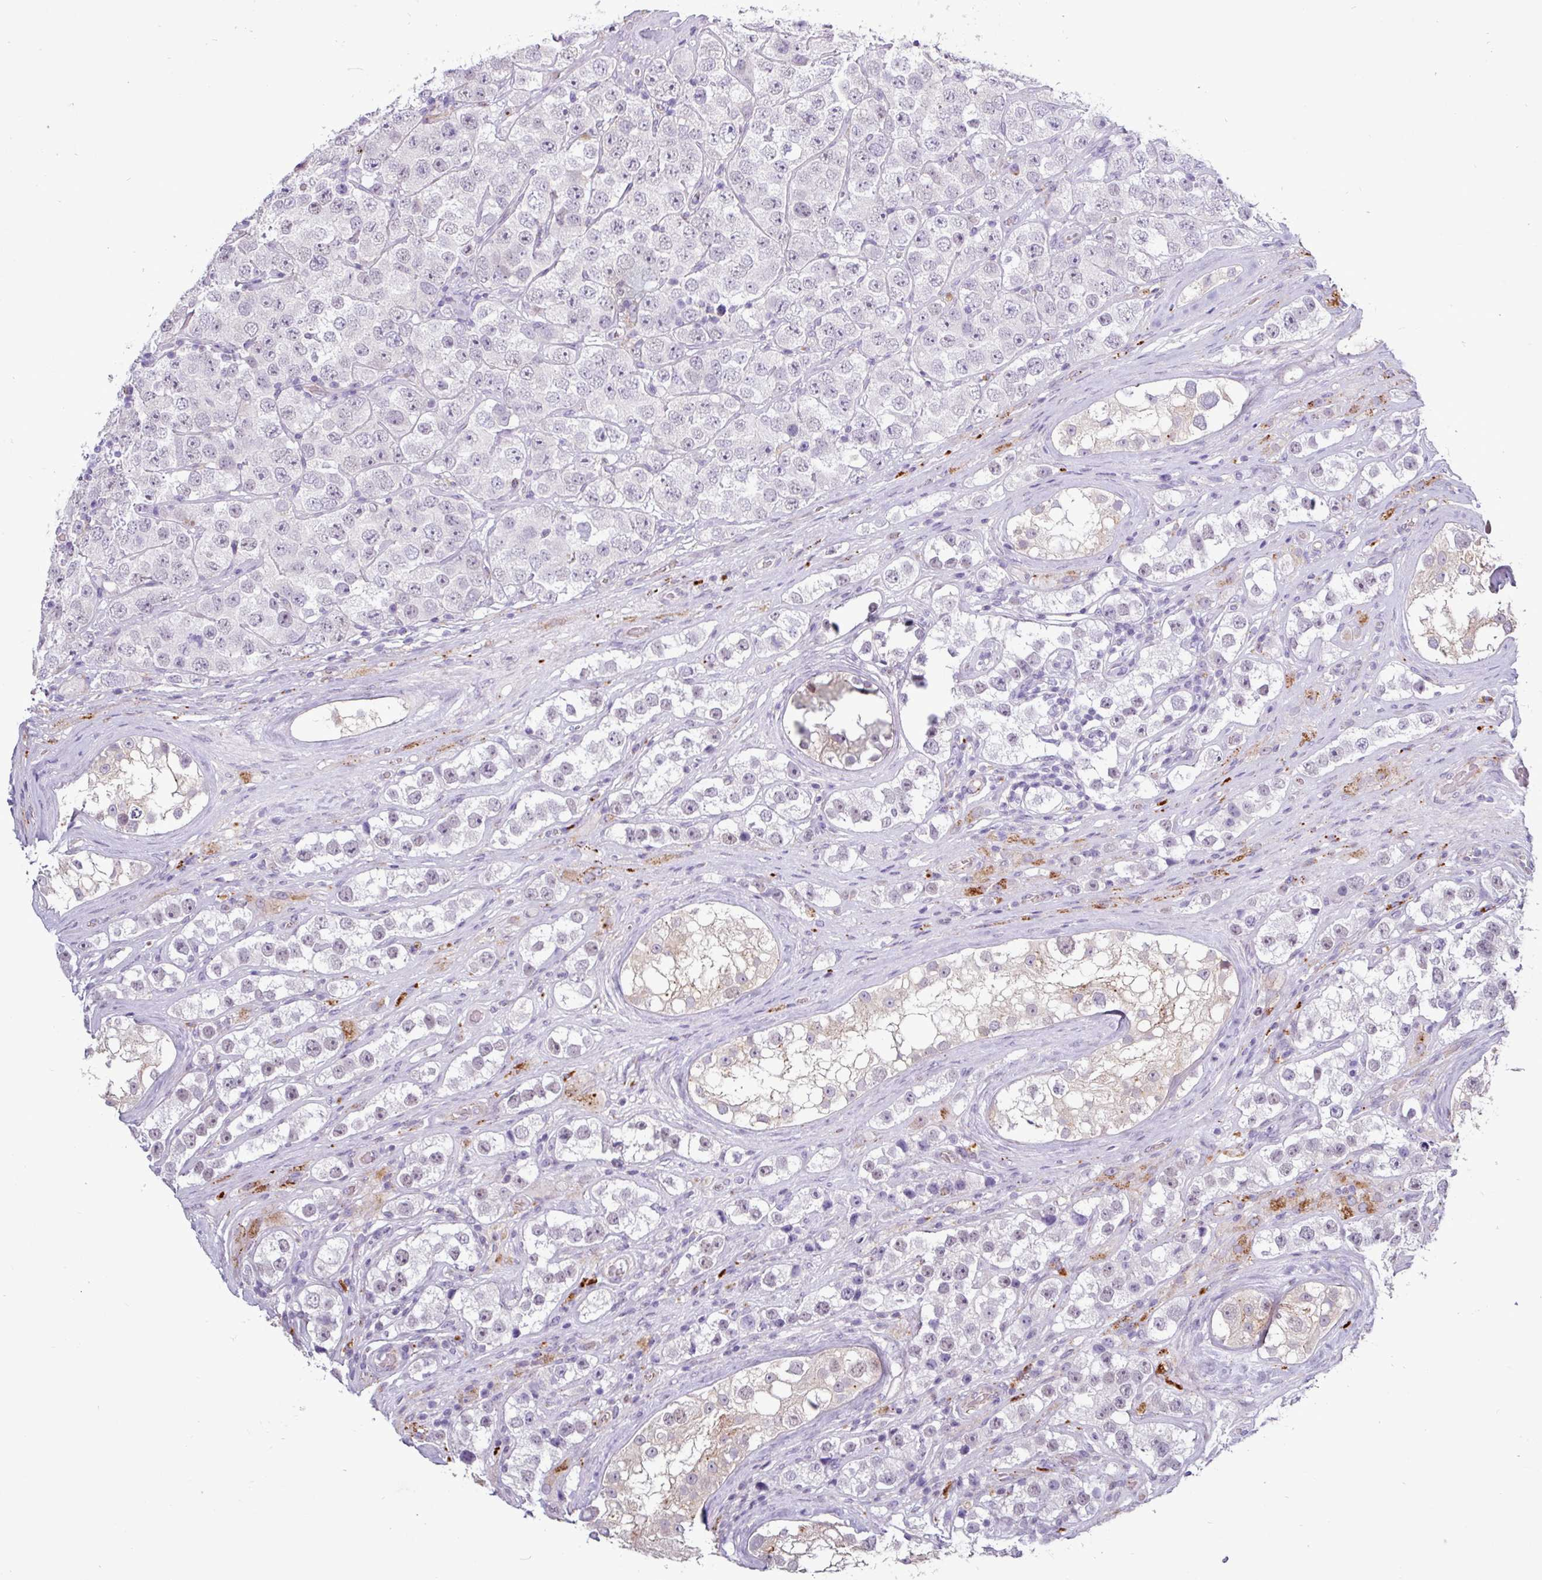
{"staining": {"intensity": "negative", "quantity": "none", "location": "none"}, "tissue": "testis cancer", "cell_type": "Tumor cells", "image_type": "cancer", "snomed": [{"axis": "morphology", "description": "Seminoma, NOS"}, {"axis": "topography", "description": "Testis"}], "caption": "This is an immunohistochemistry (IHC) image of seminoma (testis). There is no staining in tumor cells.", "gene": "AMIGO2", "patient": {"sex": "male", "age": 28}}